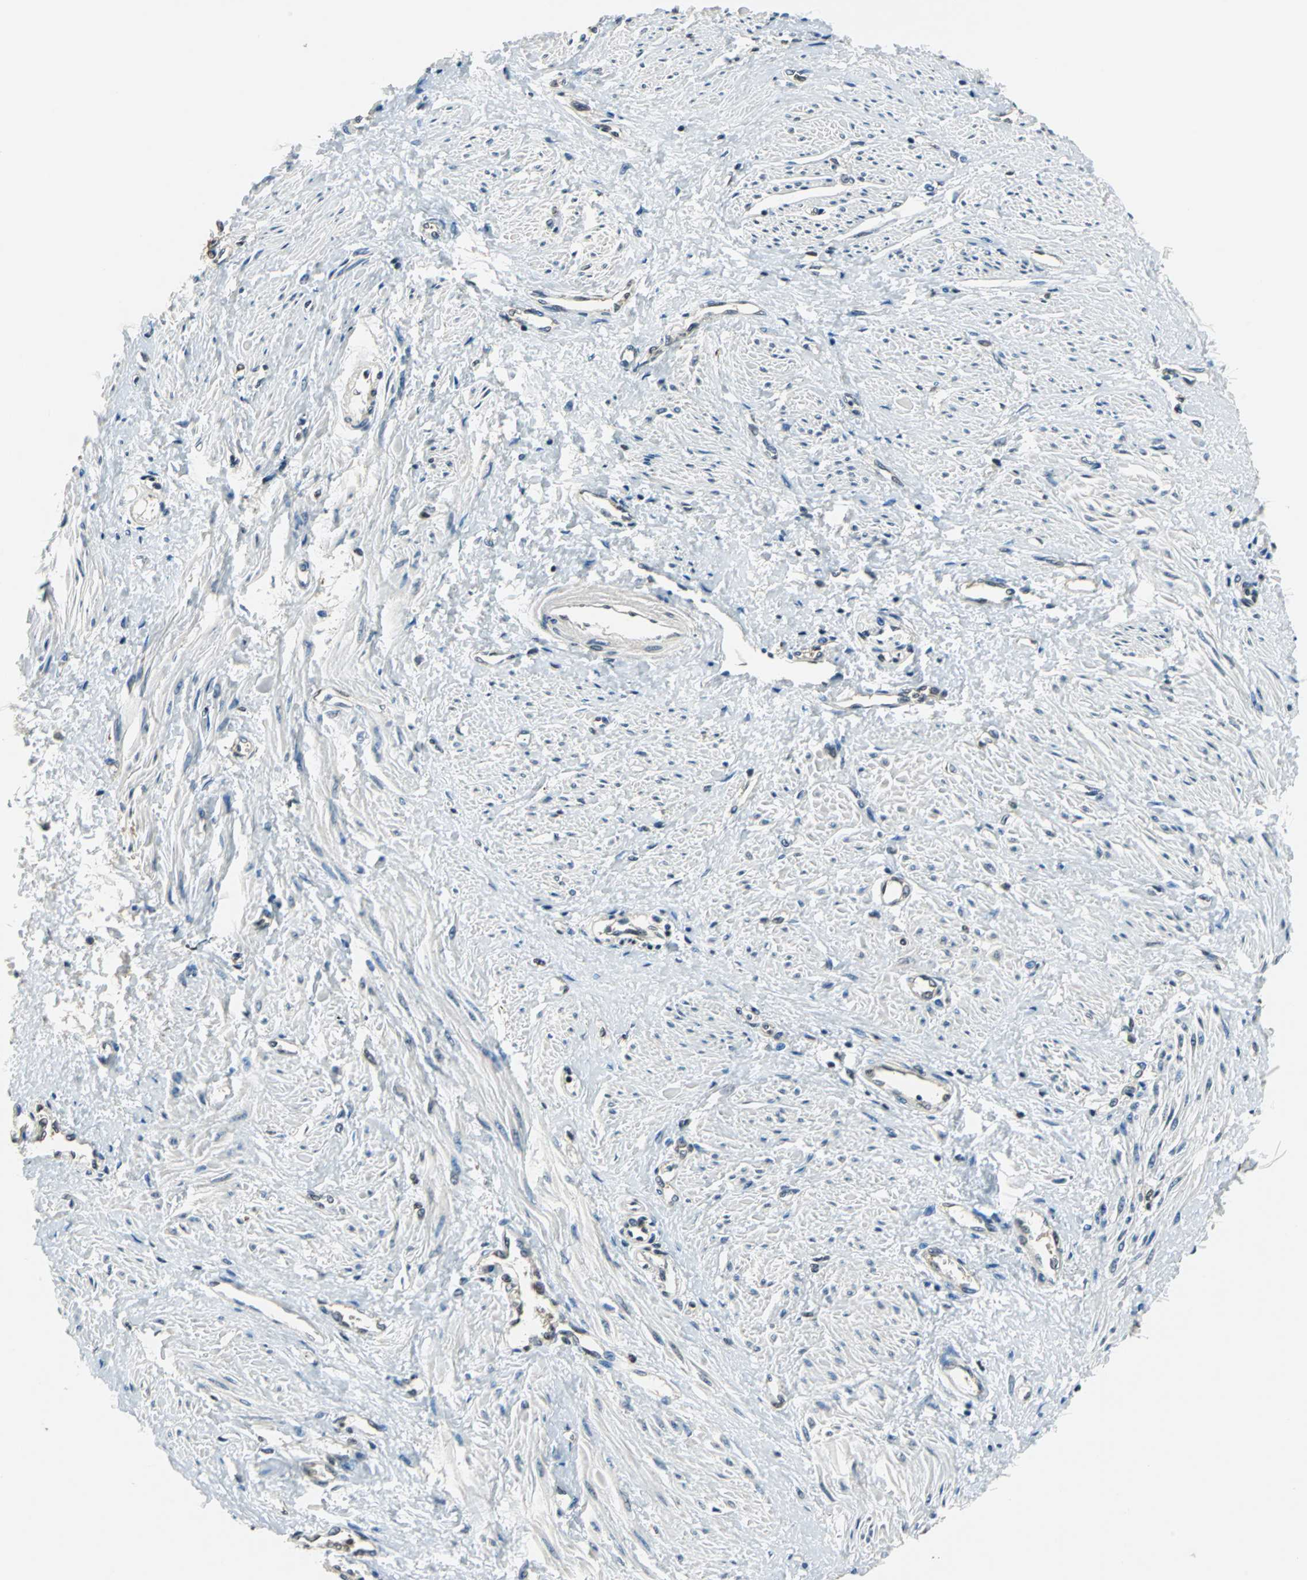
{"staining": {"intensity": "moderate", "quantity": "25%-75%", "location": "nuclear"}, "tissue": "smooth muscle", "cell_type": "Smooth muscle cells", "image_type": "normal", "snomed": [{"axis": "morphology", "description": "Normal tissue, NOS"}, {"axis": "topography", "description": "Smooth muscle"}, {"axis": "topography", "description": "Uterus"}], "caption": "Immunohistochemistry image of normal smooth muscle: human smooth muscle stained using immunohistochemistry demonstrates medium levels of moderate protein expression localized specifically in the nuclear of smooth muscle cells, appearing as a nuclear brown color.", "gene": "RBM14", "patient": {"sex": "female", "age": 39}}